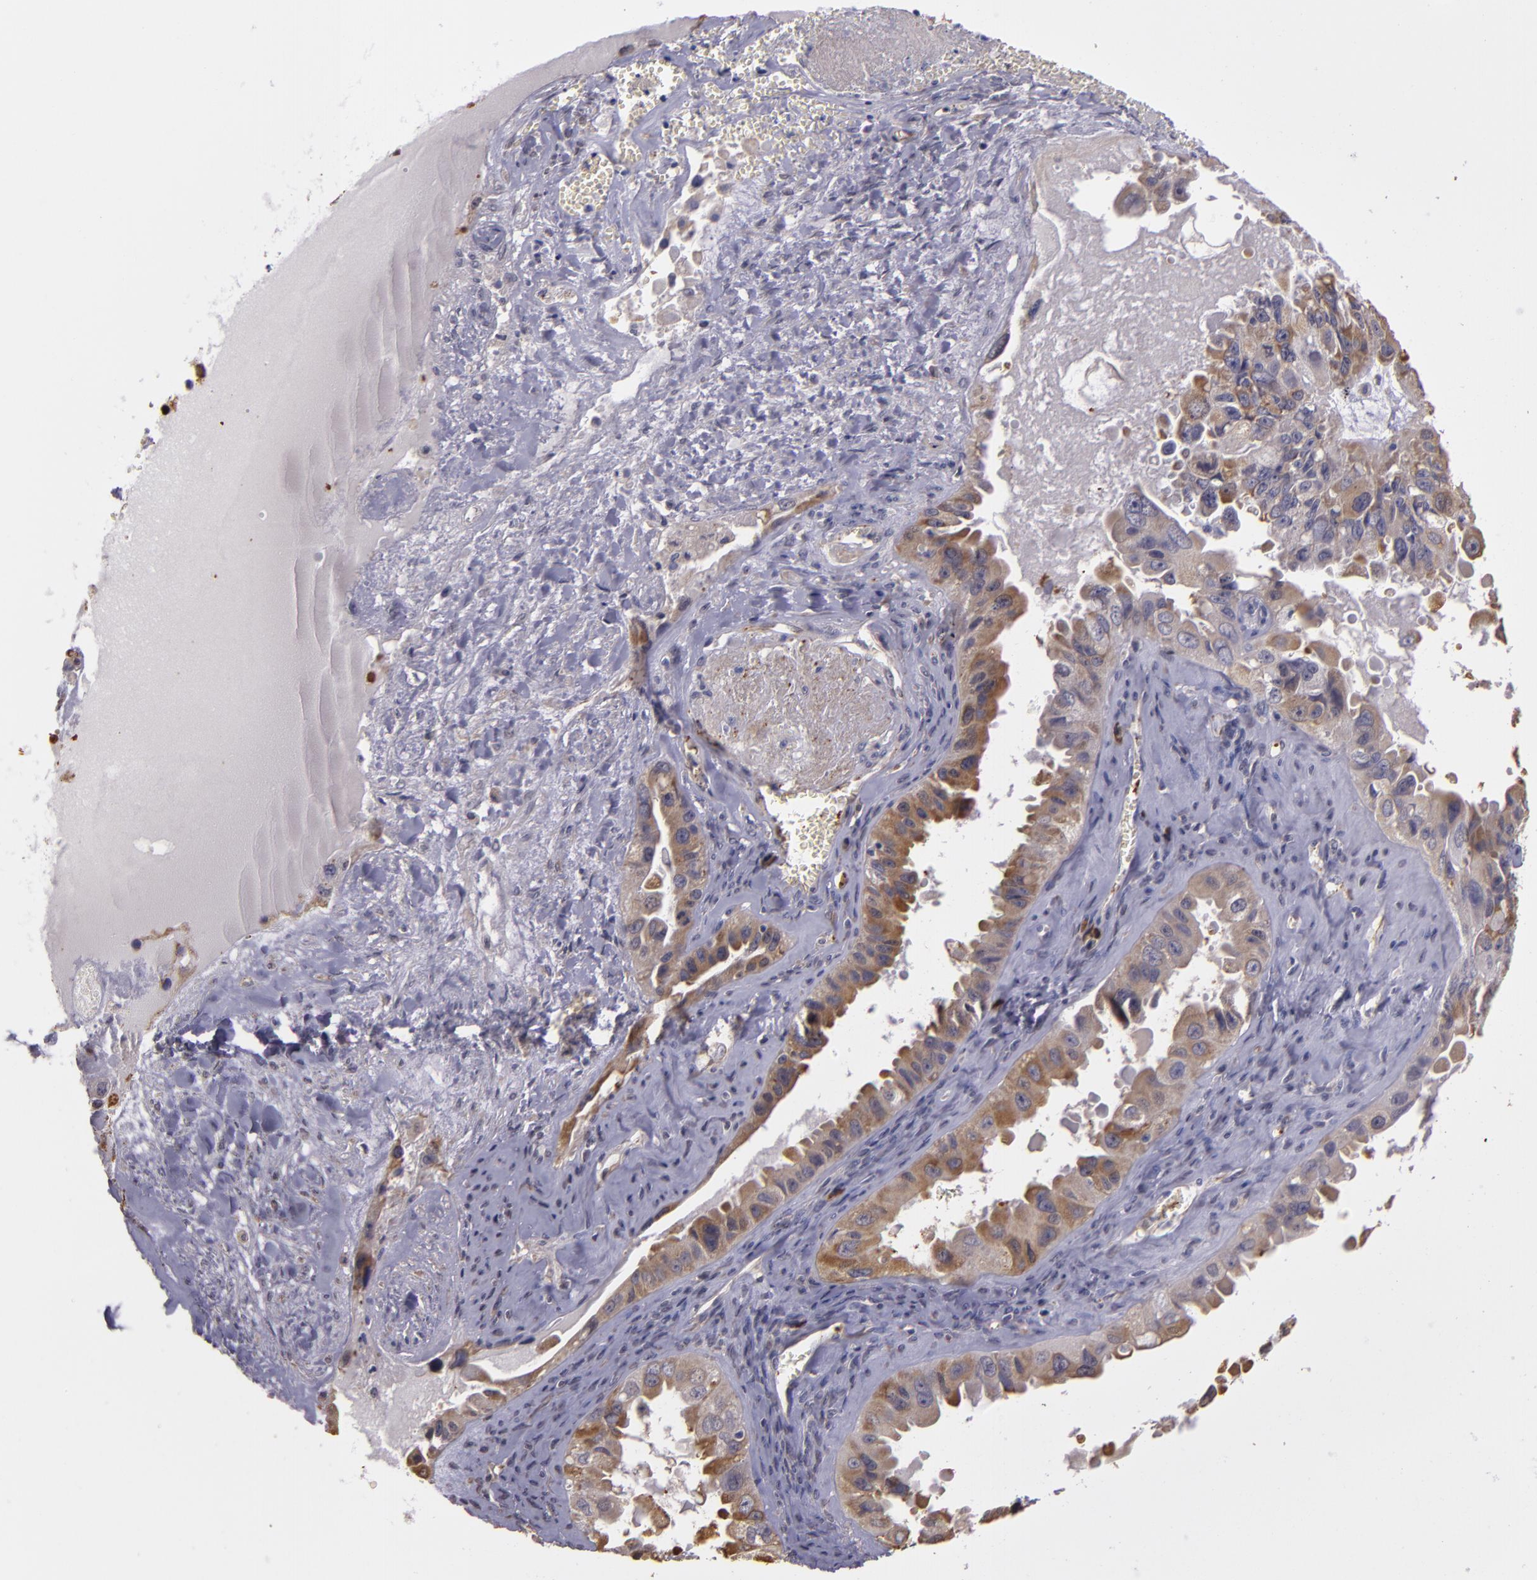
{"staining": {"intensity": "moderate", "quantity": "25%-75%", "location": "cytoplasmic/membranous"}, "tissue": "ovarian cancer", "cell_type": "Tumor cells", "image_type": "cancer", "snomed": [{"axis": "morphology", "description": "Carcinoma, endometroid"}, {"axis": "topography", "description": "Ovary"}], "caption": "Immunohistochemistry (IHC) image of neoplastic tissue: human ovarian endometroid carcinoma stained using immunohistochemistry (IHC) shows medium levels of moderate protein expression localized specifically in the cytoplasmic/membranous of tumor cells, appearing as a cytoplasmic/membranous brown color.", "gene": "SYTL4", "patient": {"sex": "female", "age": 85}}